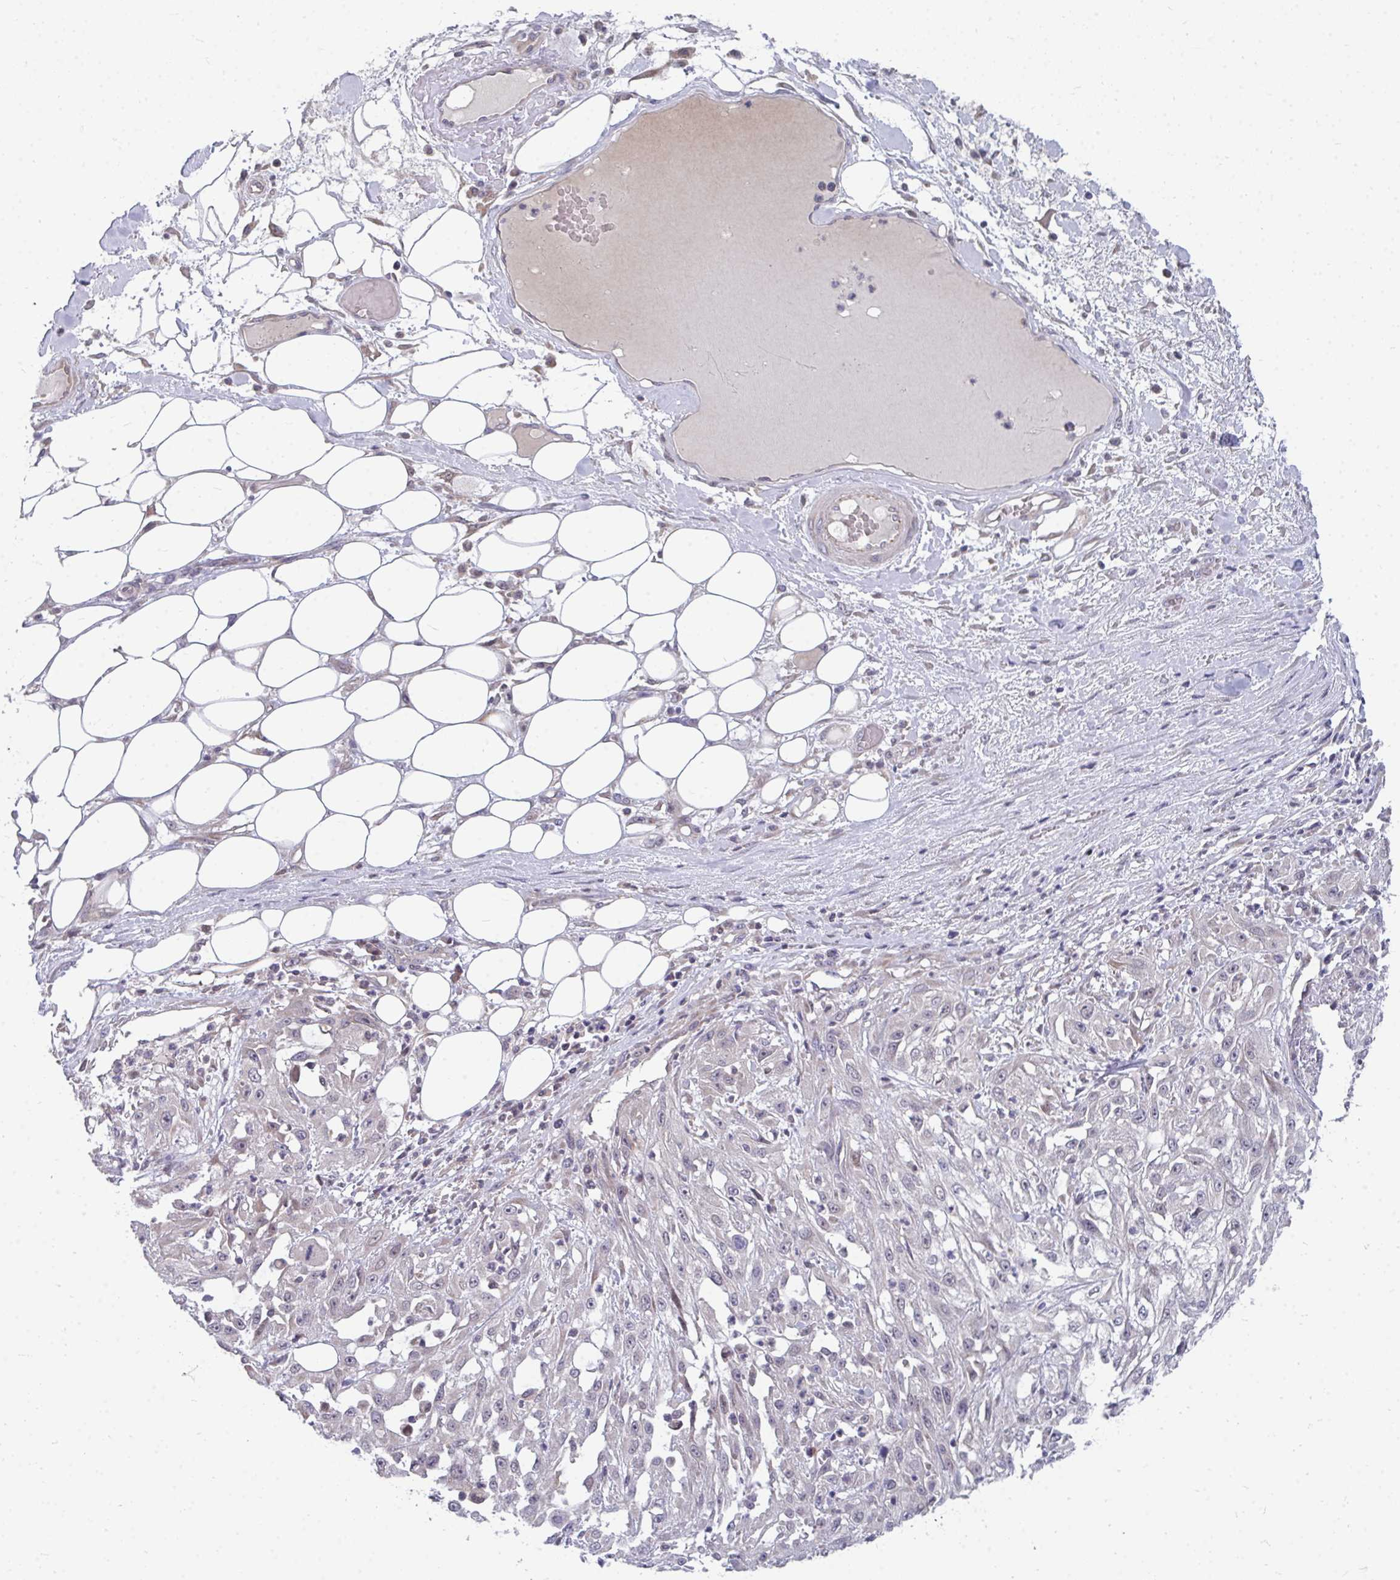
{"staining": {"intensity": "negative", "quantity": "none", "location": "none"}, "tissue": "skin cancer", "cell_type": "Tumor cells", "image_type": "cancer", "snomed": [{"axis": "morphology", "description": "Squamous cell carcinoma, NOS"}, {"axis": "morphology", "description": "Squamous cell carcinoma, metastatic, NOS"}, {"axis": "topography", "description": "Skin"}, {"axis": "topography", "description": "Lymph node"}], "caption": "An IHC micrograph of skin cancer (squamous cell carcinoma) is shown. There is no staining in tumor cells of skin cancer (squamous cell carcinoma).", "gene": "MROH8", "patient": {"sex": "male", "age": 75}}